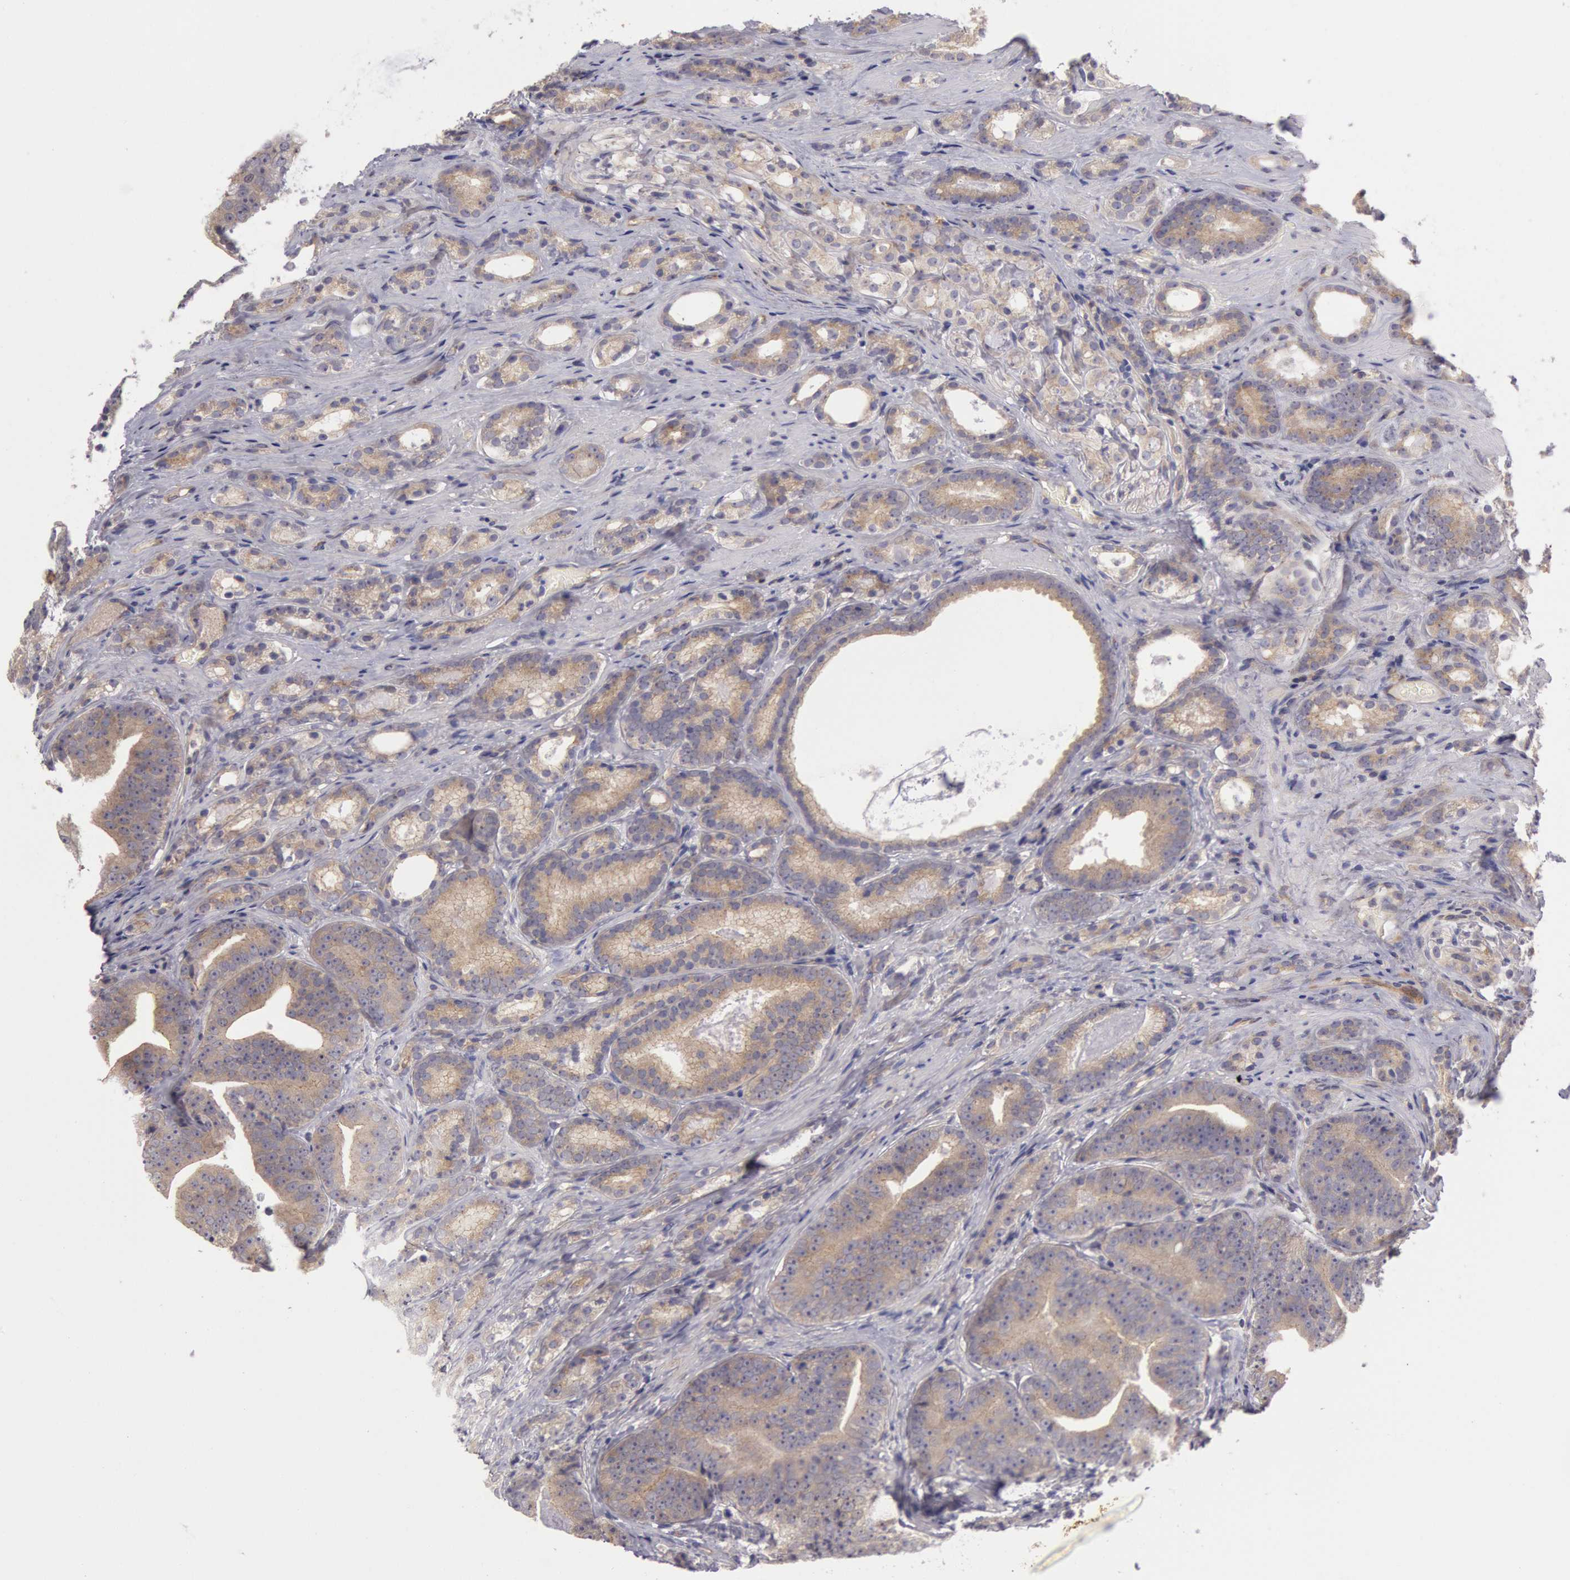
{"staining": {"intensity": "negative", "quantity": "none", "location": "none"}, "tissue": "prostate cancer", "cell_type": "Tumor cells", "image_type": "cancer", "snomed": [{"axis": "morphology", "description": "Adenocarcinoma, Medium grade"}, {"axis": "topography", "description": "Prostate"}], "caption": "This is an IHC histopathology image of prostate cancer. There is no expression in tumor cells.", "gene": "AMOTL1", "patient": {"sex": "male", "age": 65}}